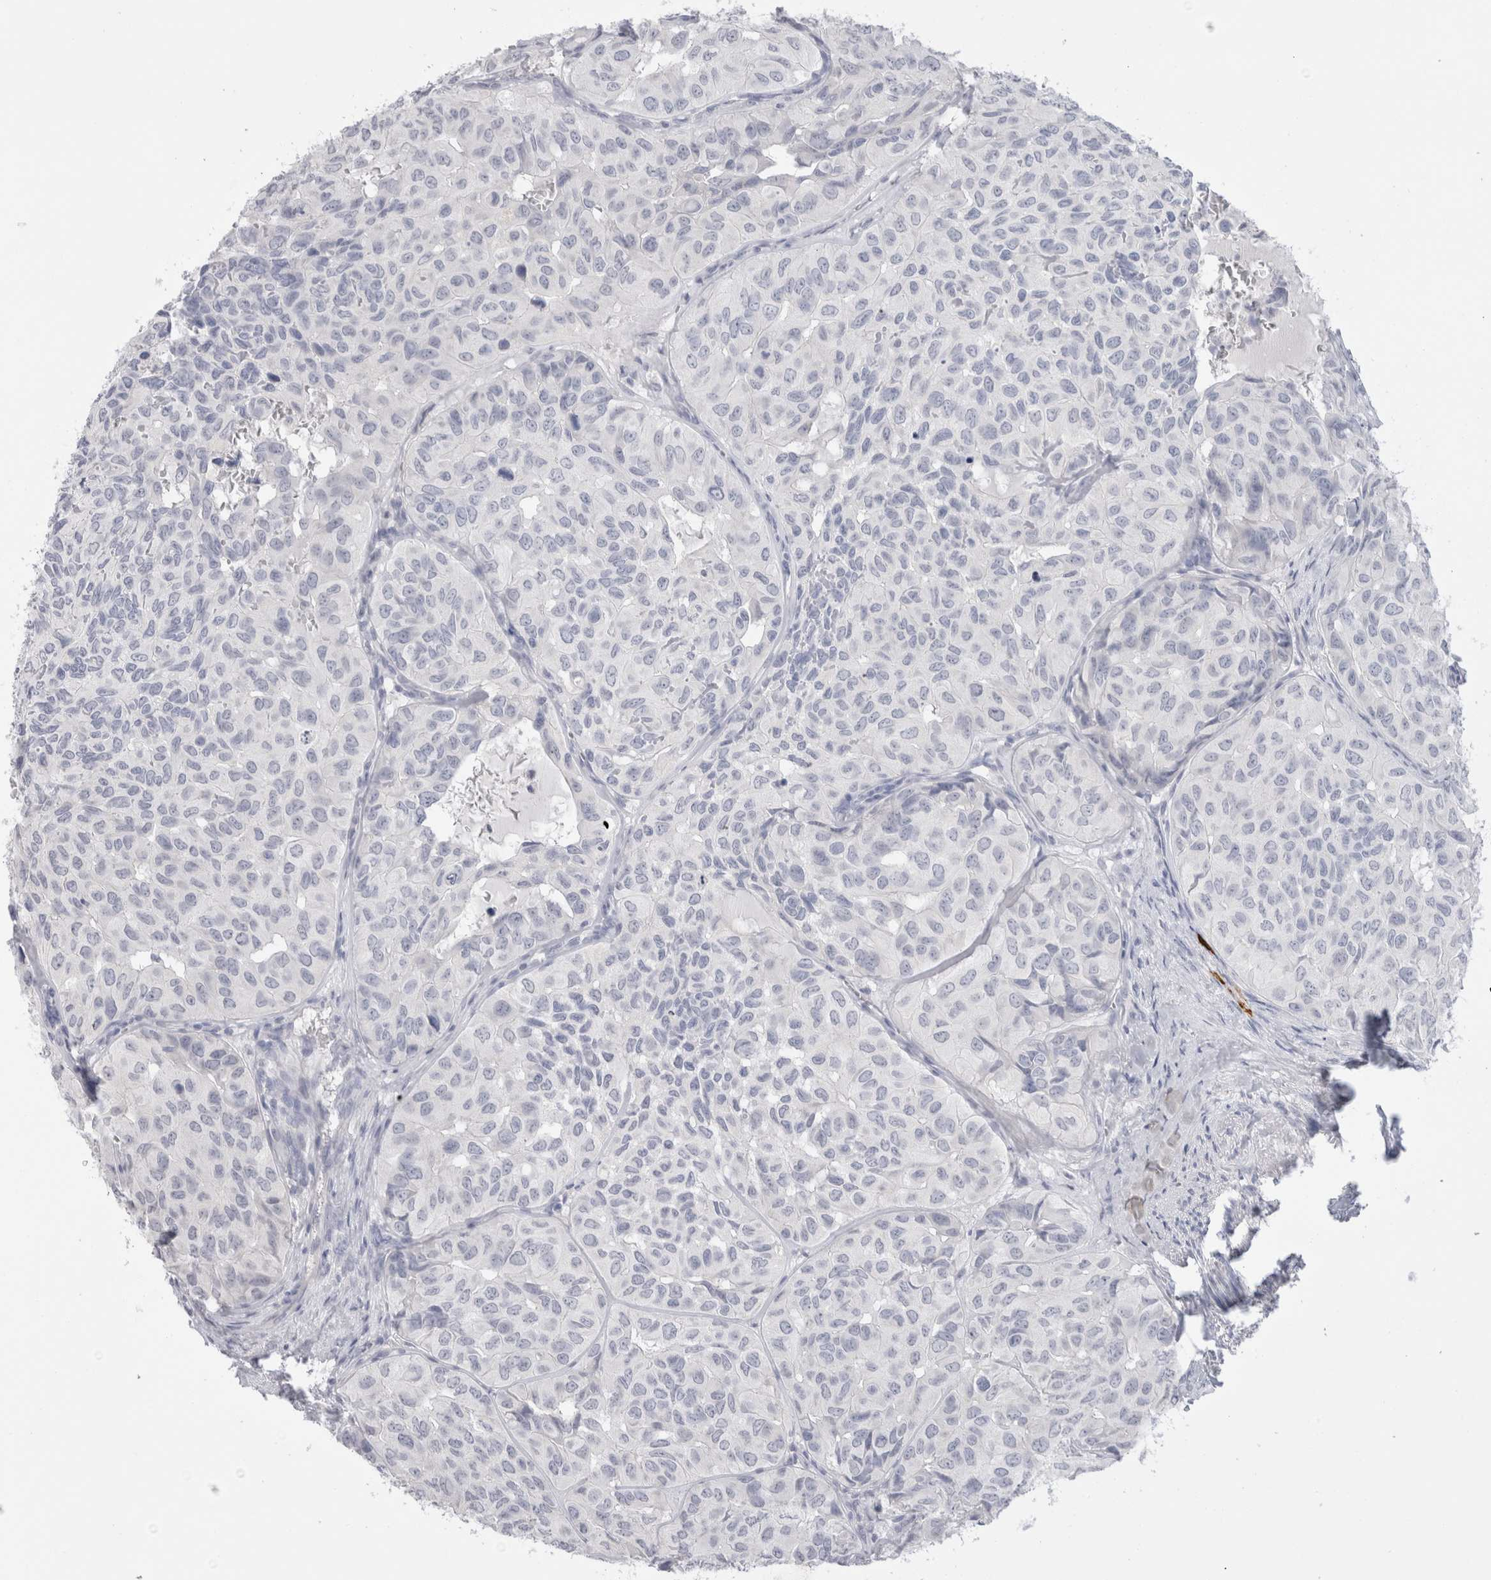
{"staining": {"intensity": "negative", "quantity": "none", "location": "none"}, "tissue": "head and neck cancer", "cell_type": "Tumor cells", "image_type": "cancer", "snomed": [{"axis": "morphology", "description": "Adenocarcinoma, NOS"}, {"axis": "topography", "description": "Salivary gland, NOS"}, {"axis": "topography", "description": "Head-Neck"}], "caption": "Tumor cells show no significant positivity in head and neck cancer.", "gene": "CD38", "patient": {"sex": "female", "age": 76}}